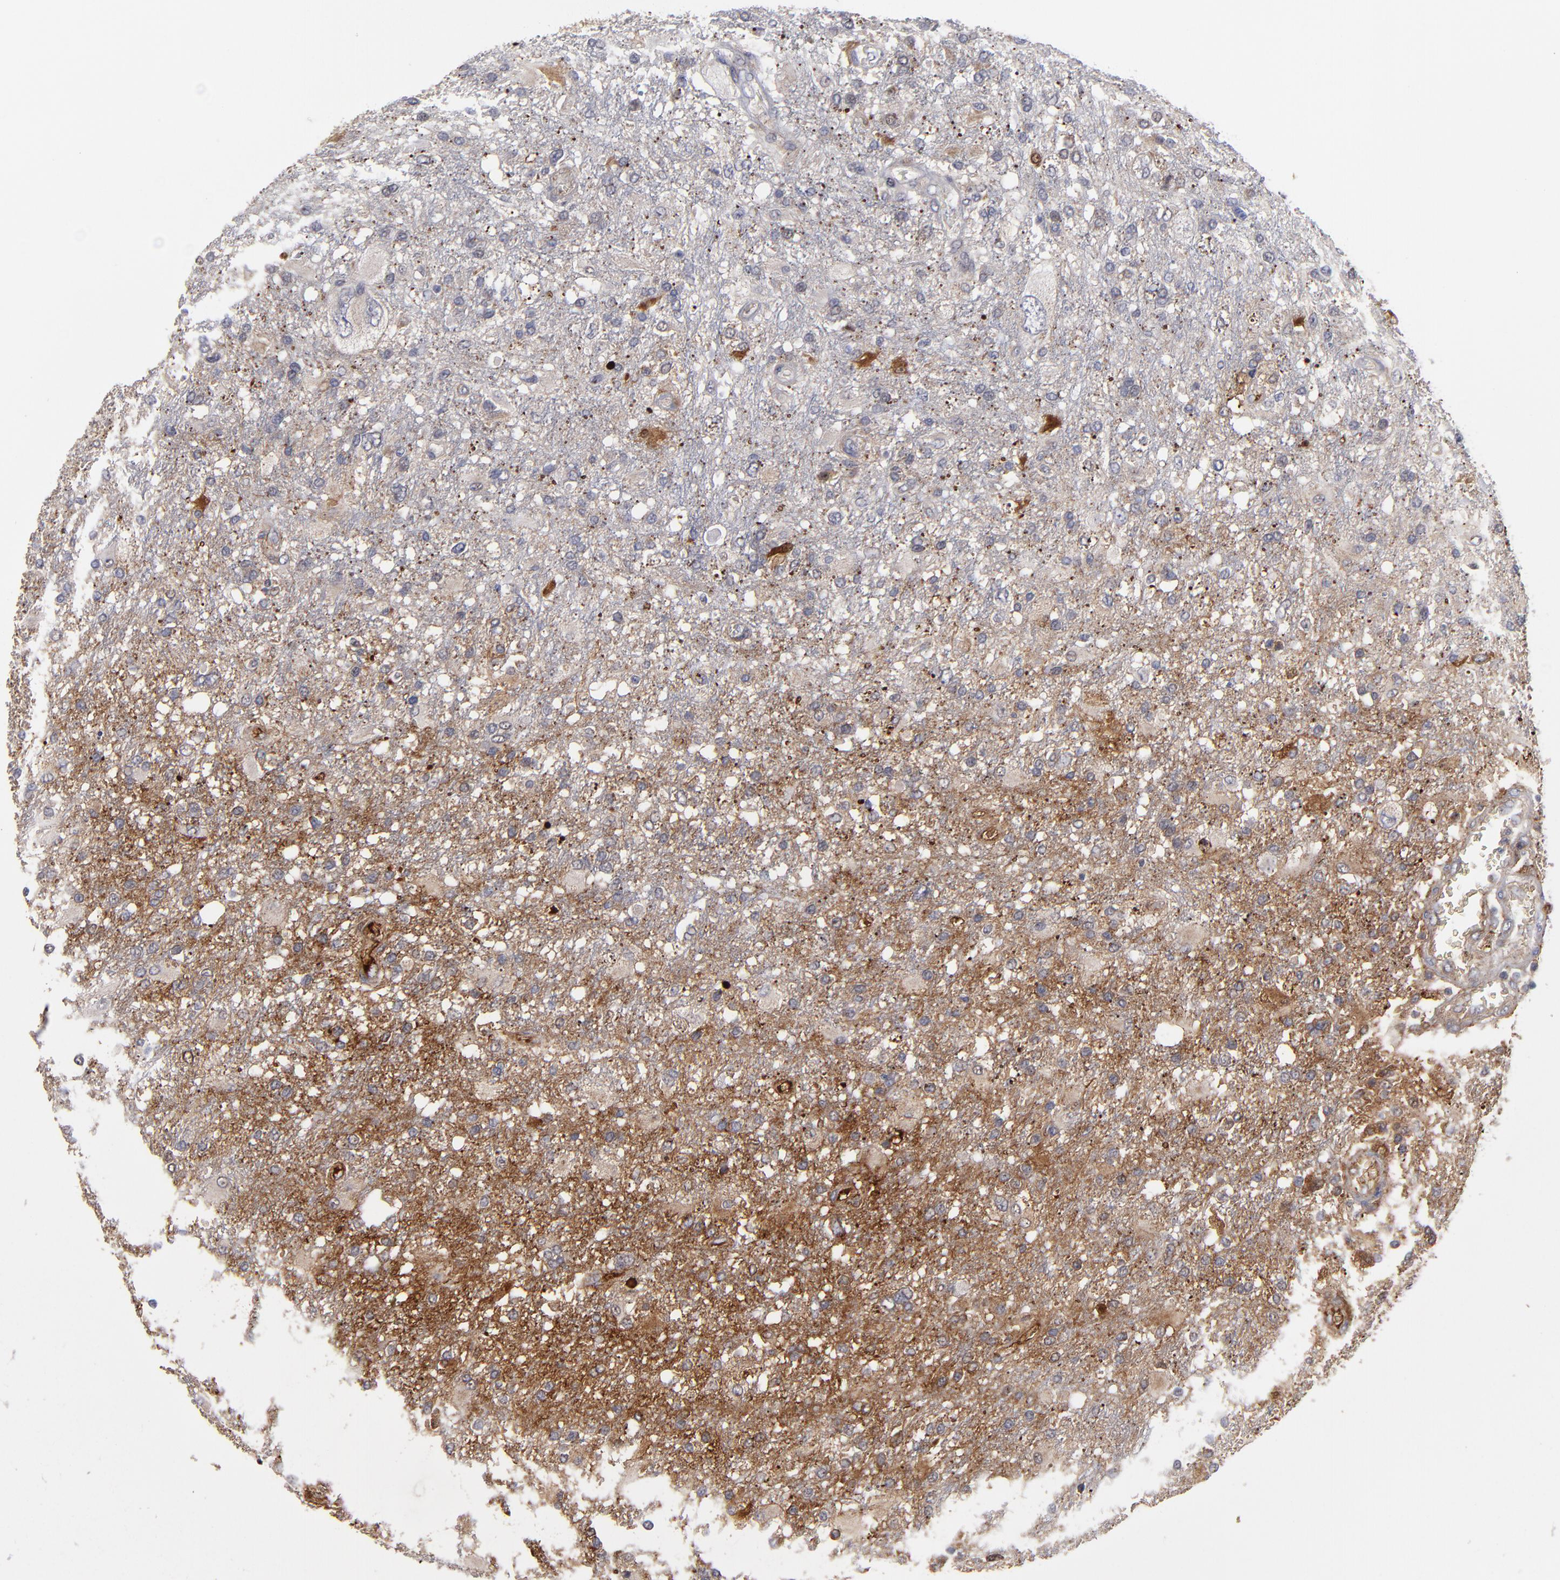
{"staining": {"intensity": "negative", "quantity": "none", "location": "none"}, "tissue": "glioma", "cell_type": "Tumor cells", "image_type": "cancer", "snomed": [{"axis": "morphology", "description": "Glioma, malignant, High grade"}, {"axis": "topography", "description": "Cerebral cortex"}], "caption": "Histopathology image shows no protein positivity in tumor cells of malignant glioma (high-grade) tissue.", "gene": "EXD2", "patient": {"sex": "male", "age": 79}}